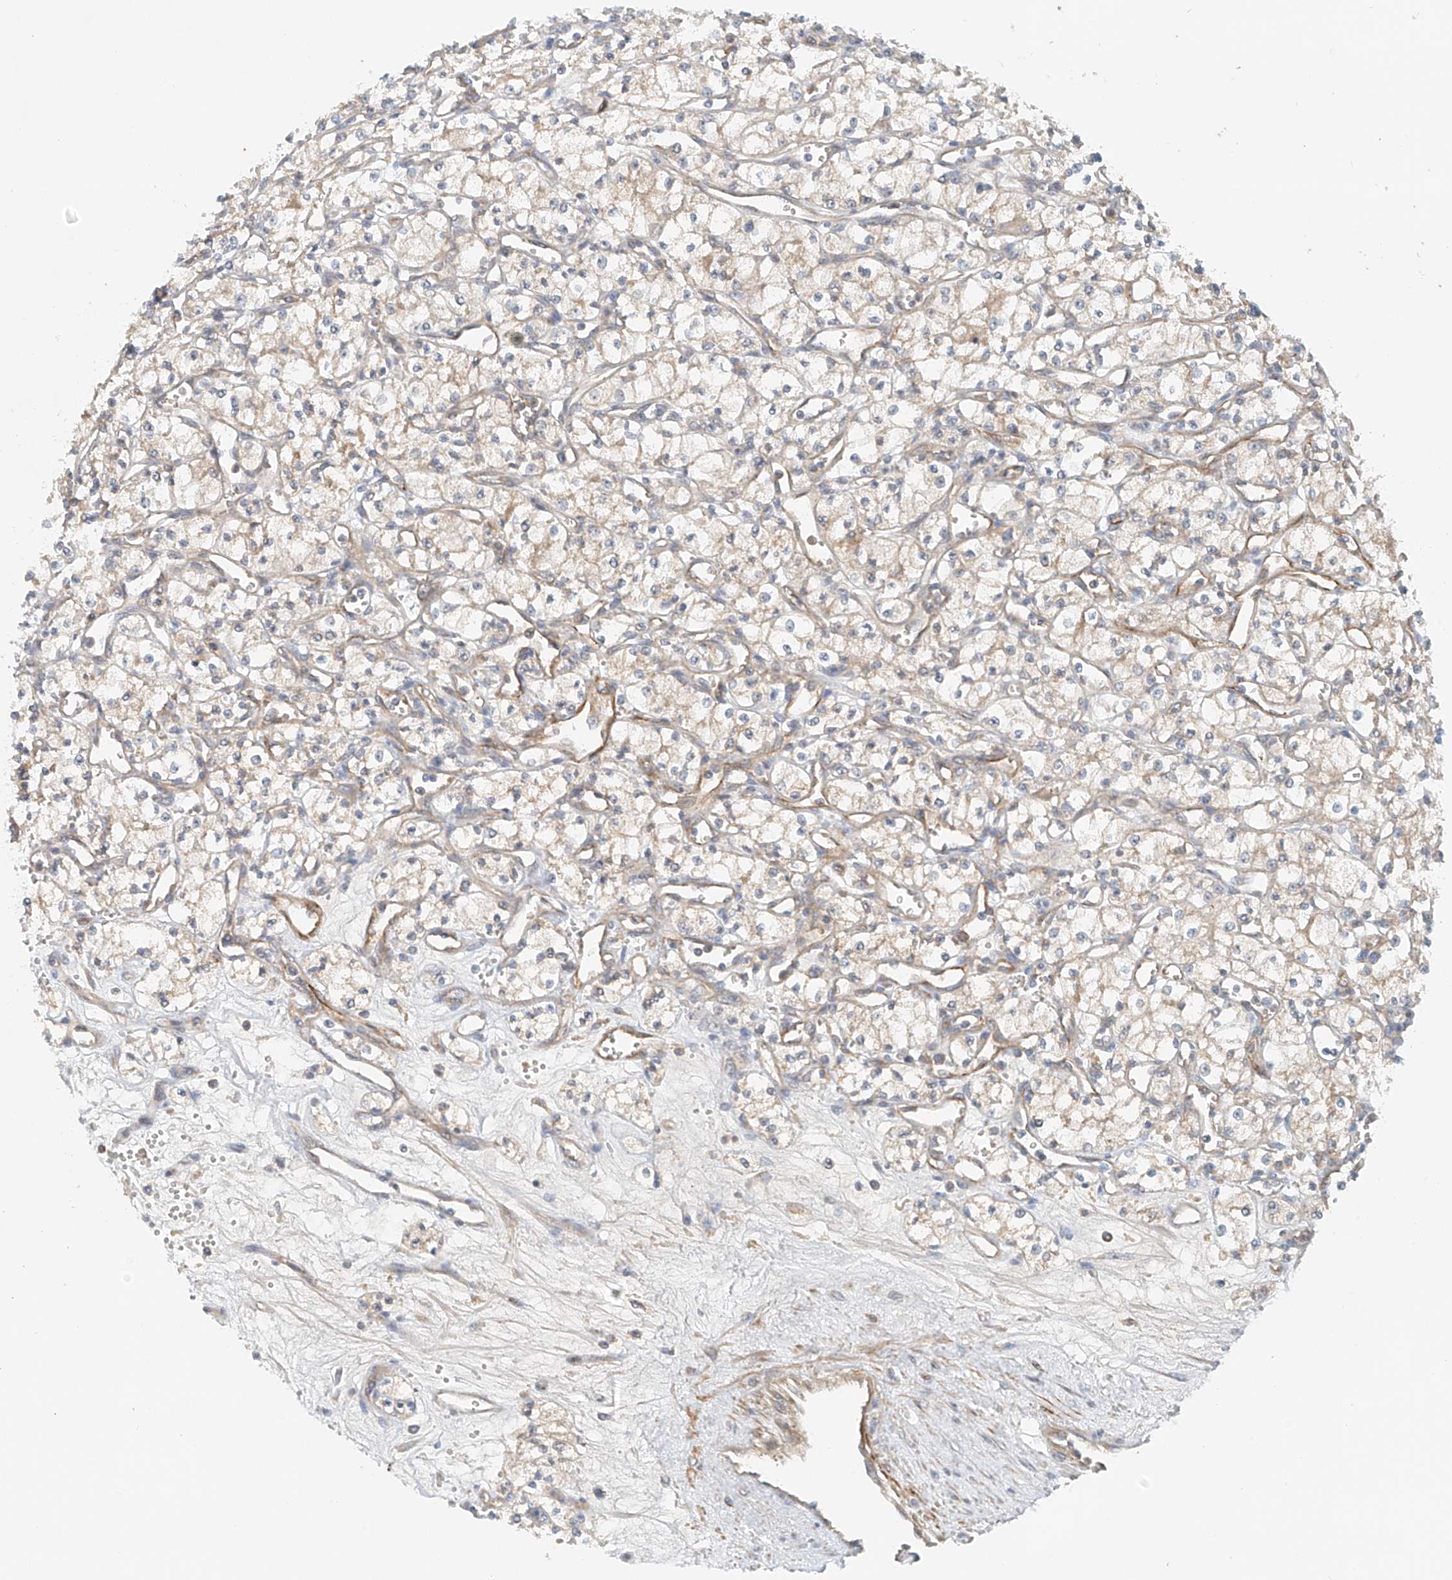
{"staining": {"intensity": "negative", "quantity": "none", "location": "none"}, "tissue": "renal cancer", "cell_type": "Tumor cells", "image_type": "cancer", "snomed": [{"axis": "morphology", "description": "Adenocarcinoma, NOS"}, {"axis": "topography", "description": "Kidney"}], "caption": "The image shows no staining of tumor cells in renal cancer (adenocarcinoma).", "gene": "LYRM9", "patient": {"sex": "male", "age": 59}}